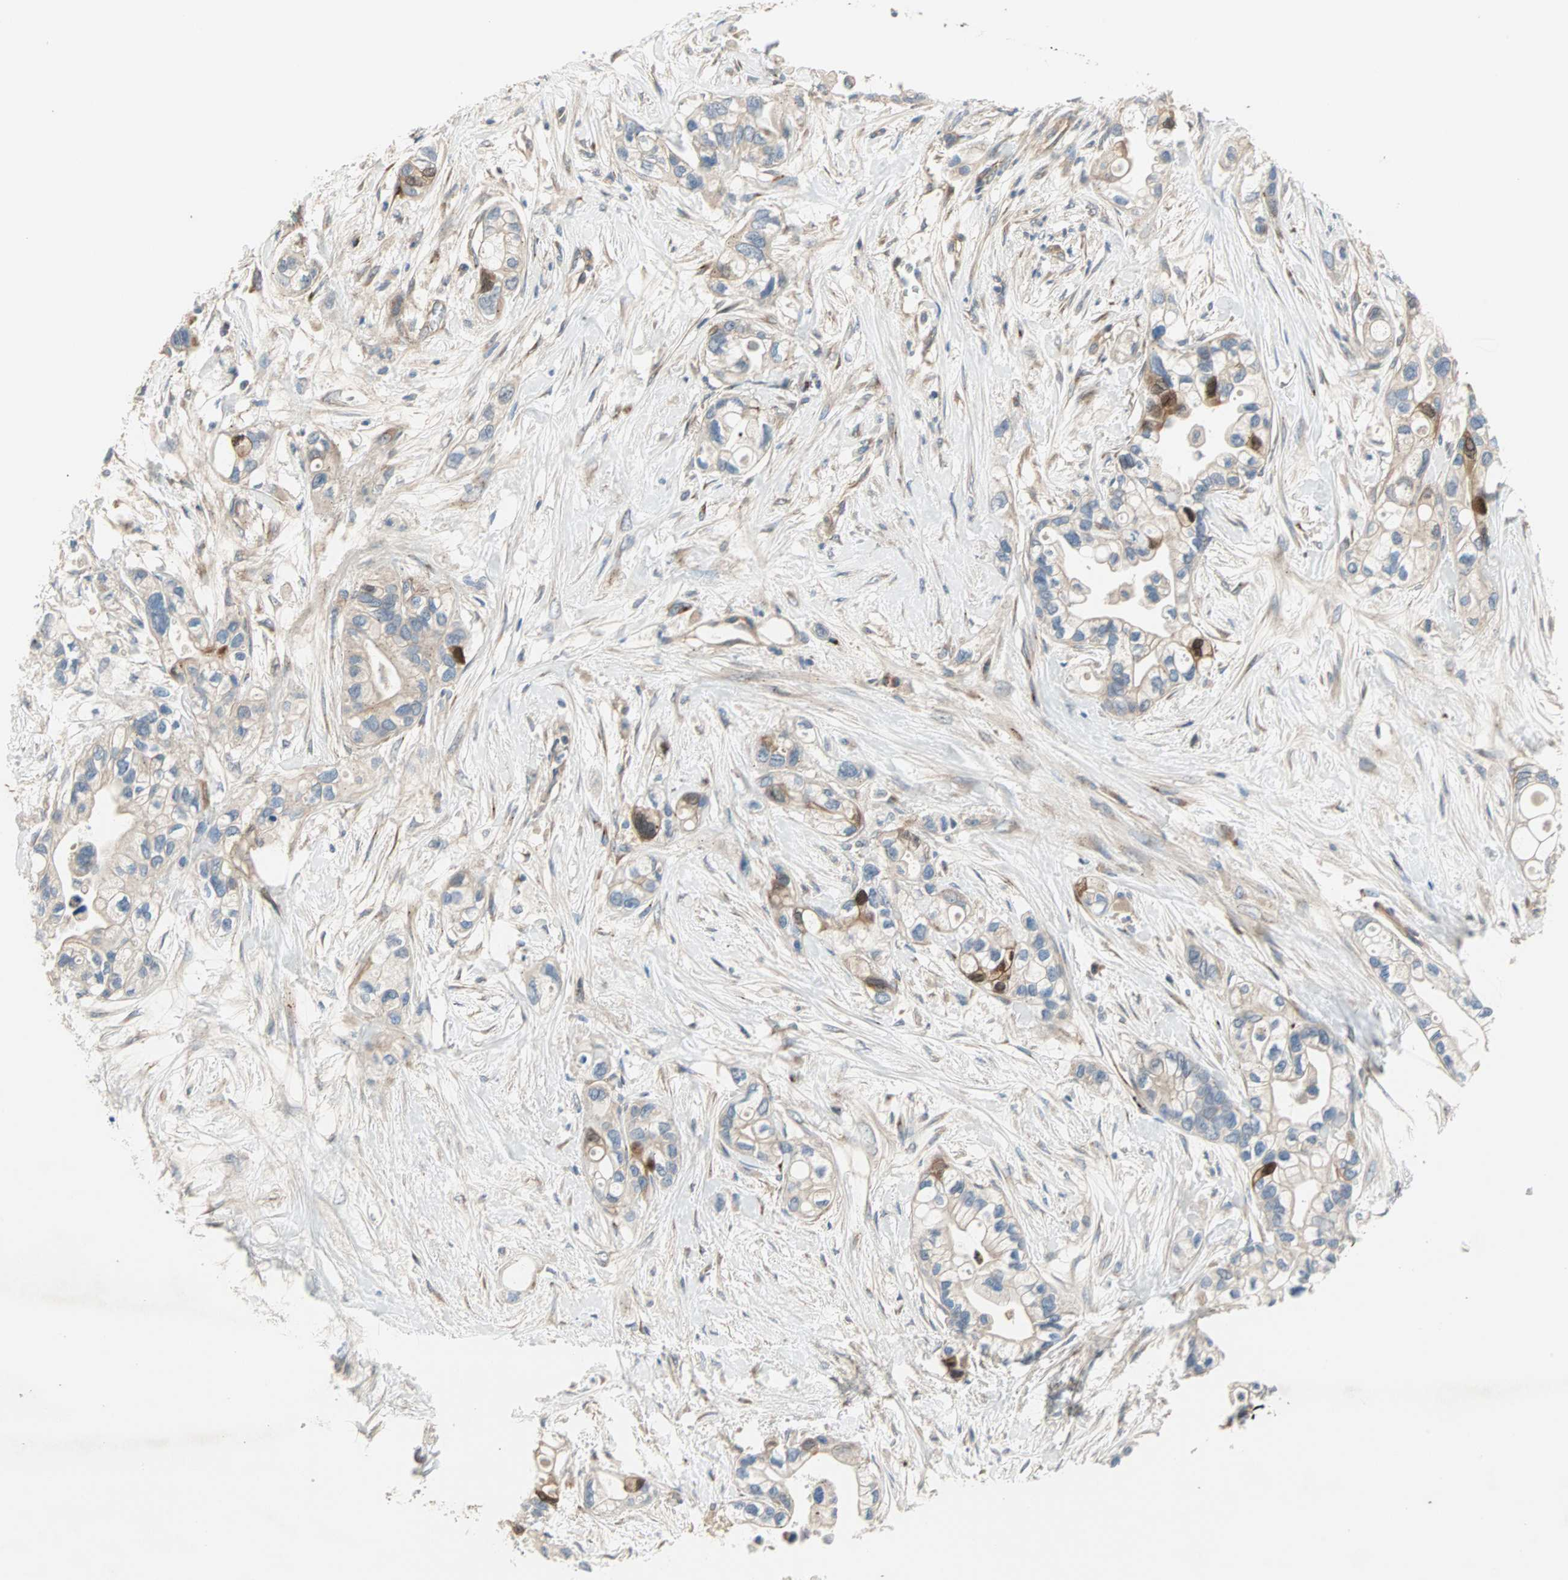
{"staining": {"intensity": "weak", "quantity": ">75%", "location": "cytoplasmic/membranous"}, "tissue": "pancreatic cancer", "cell_type": "Tumor cells", "image_type": "cancer", "snomed": [{"axis": "morphology", "description": "Adenocarcinoma, NOS"}, {"axis": "topography", "description": "Pancreas"}], "caption": "This is an image of immunohistochemistry staining of pancreatic adenocarcinoma, which shows weak positivity in the cytoplasmic/membranous of tumor cells.", "gene": "PDE8A", "patient": {"sex": "female", "age": 77}}